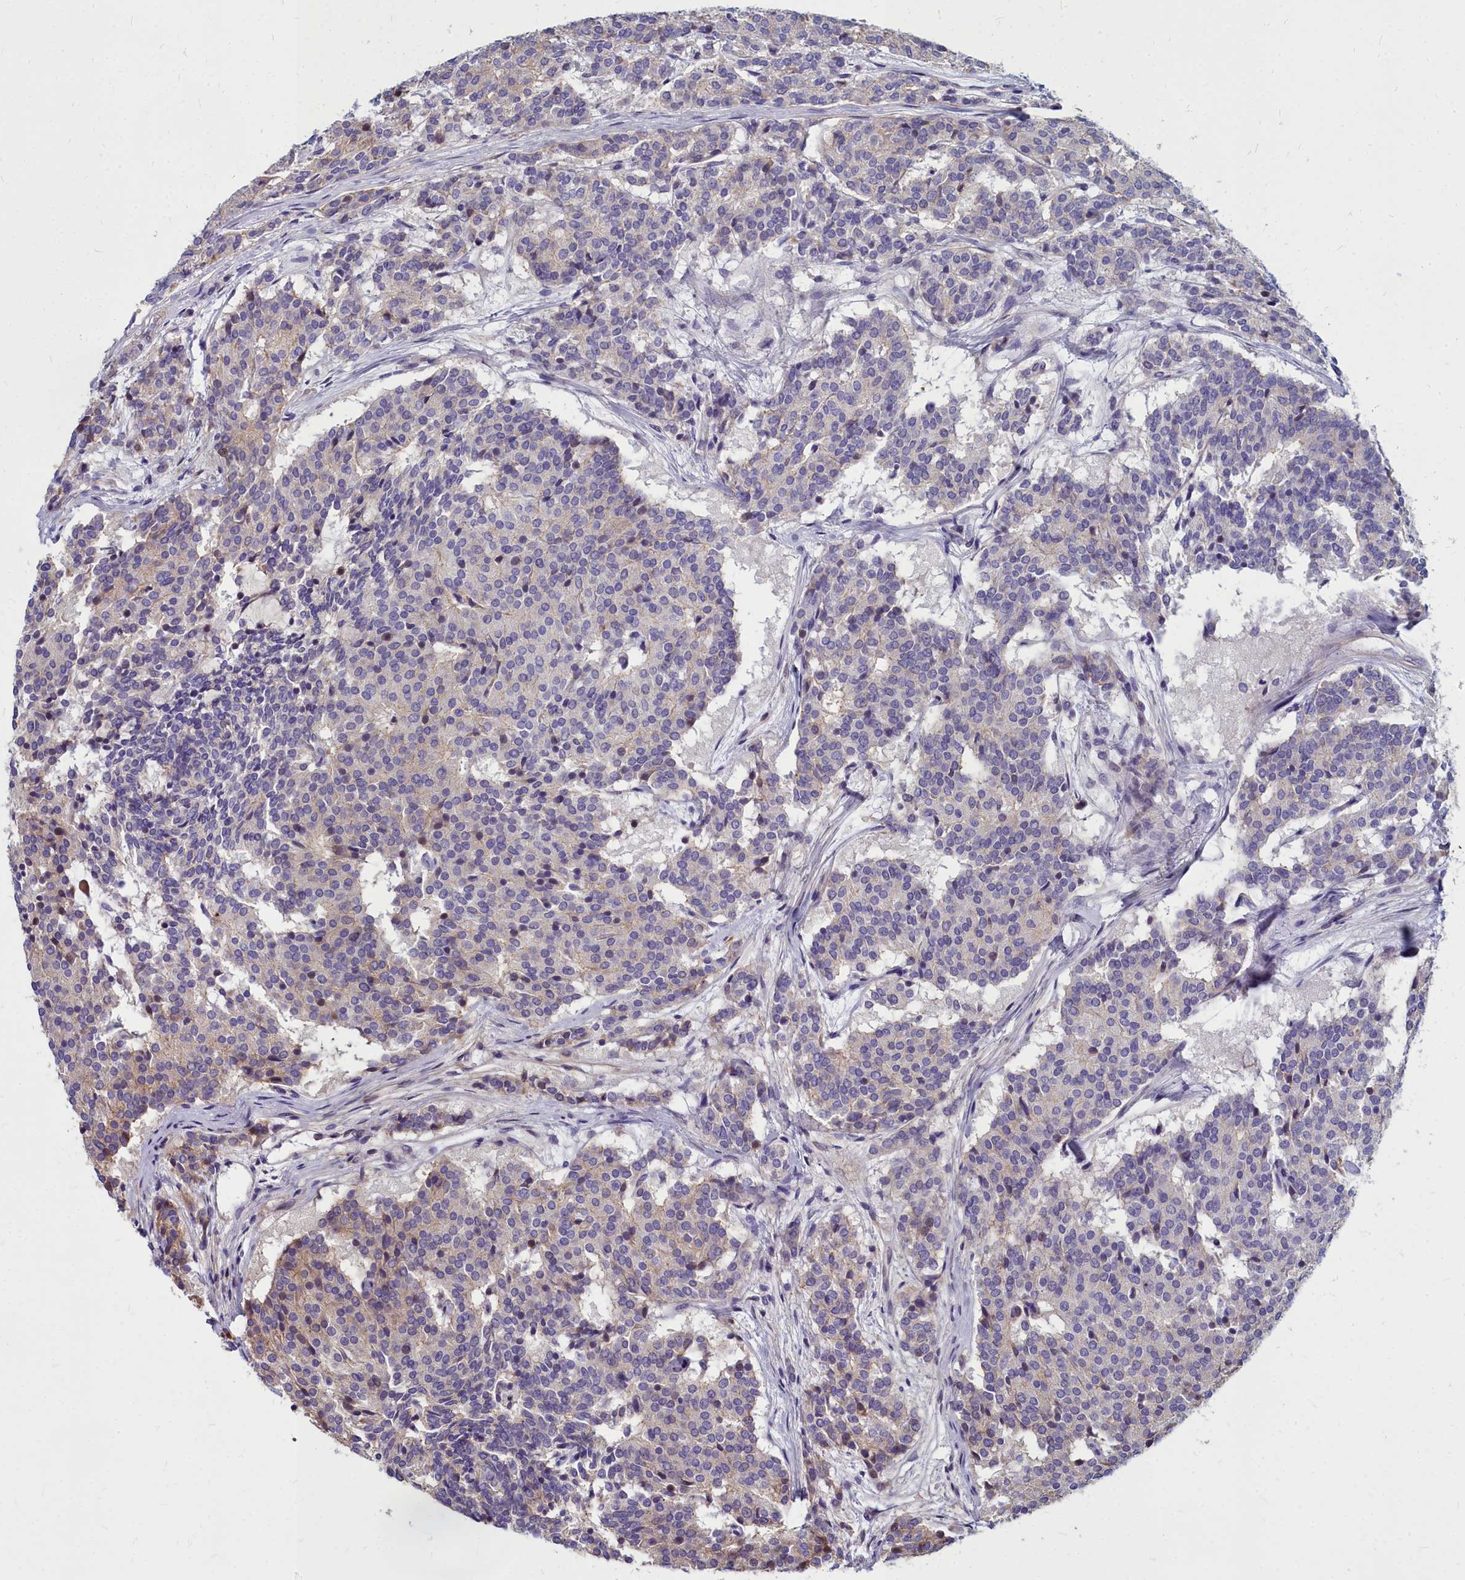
{"staining": {"intensity": "negative", "quantity": "none", "location": "none"}, "tissue": "carcinoid", "cell_type": "Tumor cells", "image_type": "cancer", "snomed": [{"axis": "morphology", "description": "Carcinoid, malignant, NOS"}, {"axis": "topography", "description": "Pancreas"}], "caption": "Histopathology image shows no protein positivity in tumor cells of carcinoid tissue.", "gene": "TTC5", "patient": {"sex": "female", "age": 54}}